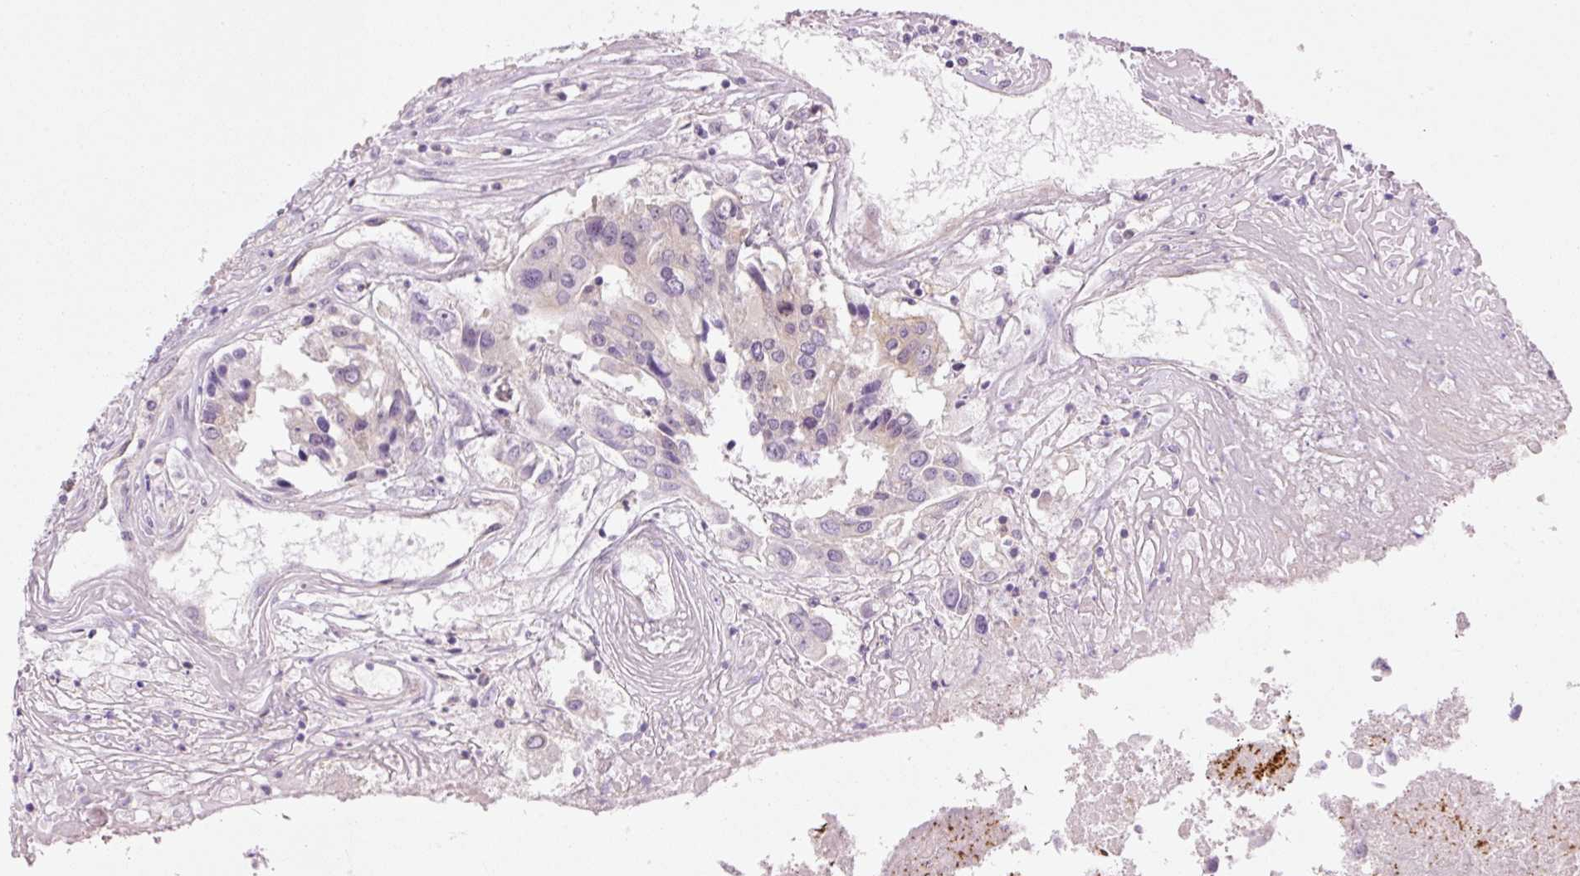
{"staining": {"intensity": "negative", "quantity": "none", "location": "none"}, "tissue": "colorectal cancer", "cell_type": "Tumor cells", "image_type": "cancer", "snomed": [{"axis": "morphology", "description": "Adenocarcinoma, NOS"}, {"axis": "topography", "description": "Colon"}], "caption": "Immunohistochemical staining of colorectal cancer displays no significant staining in tumor cells.", "gene": "MZT2B", "patient": {"sex": "male", "age": 77}}